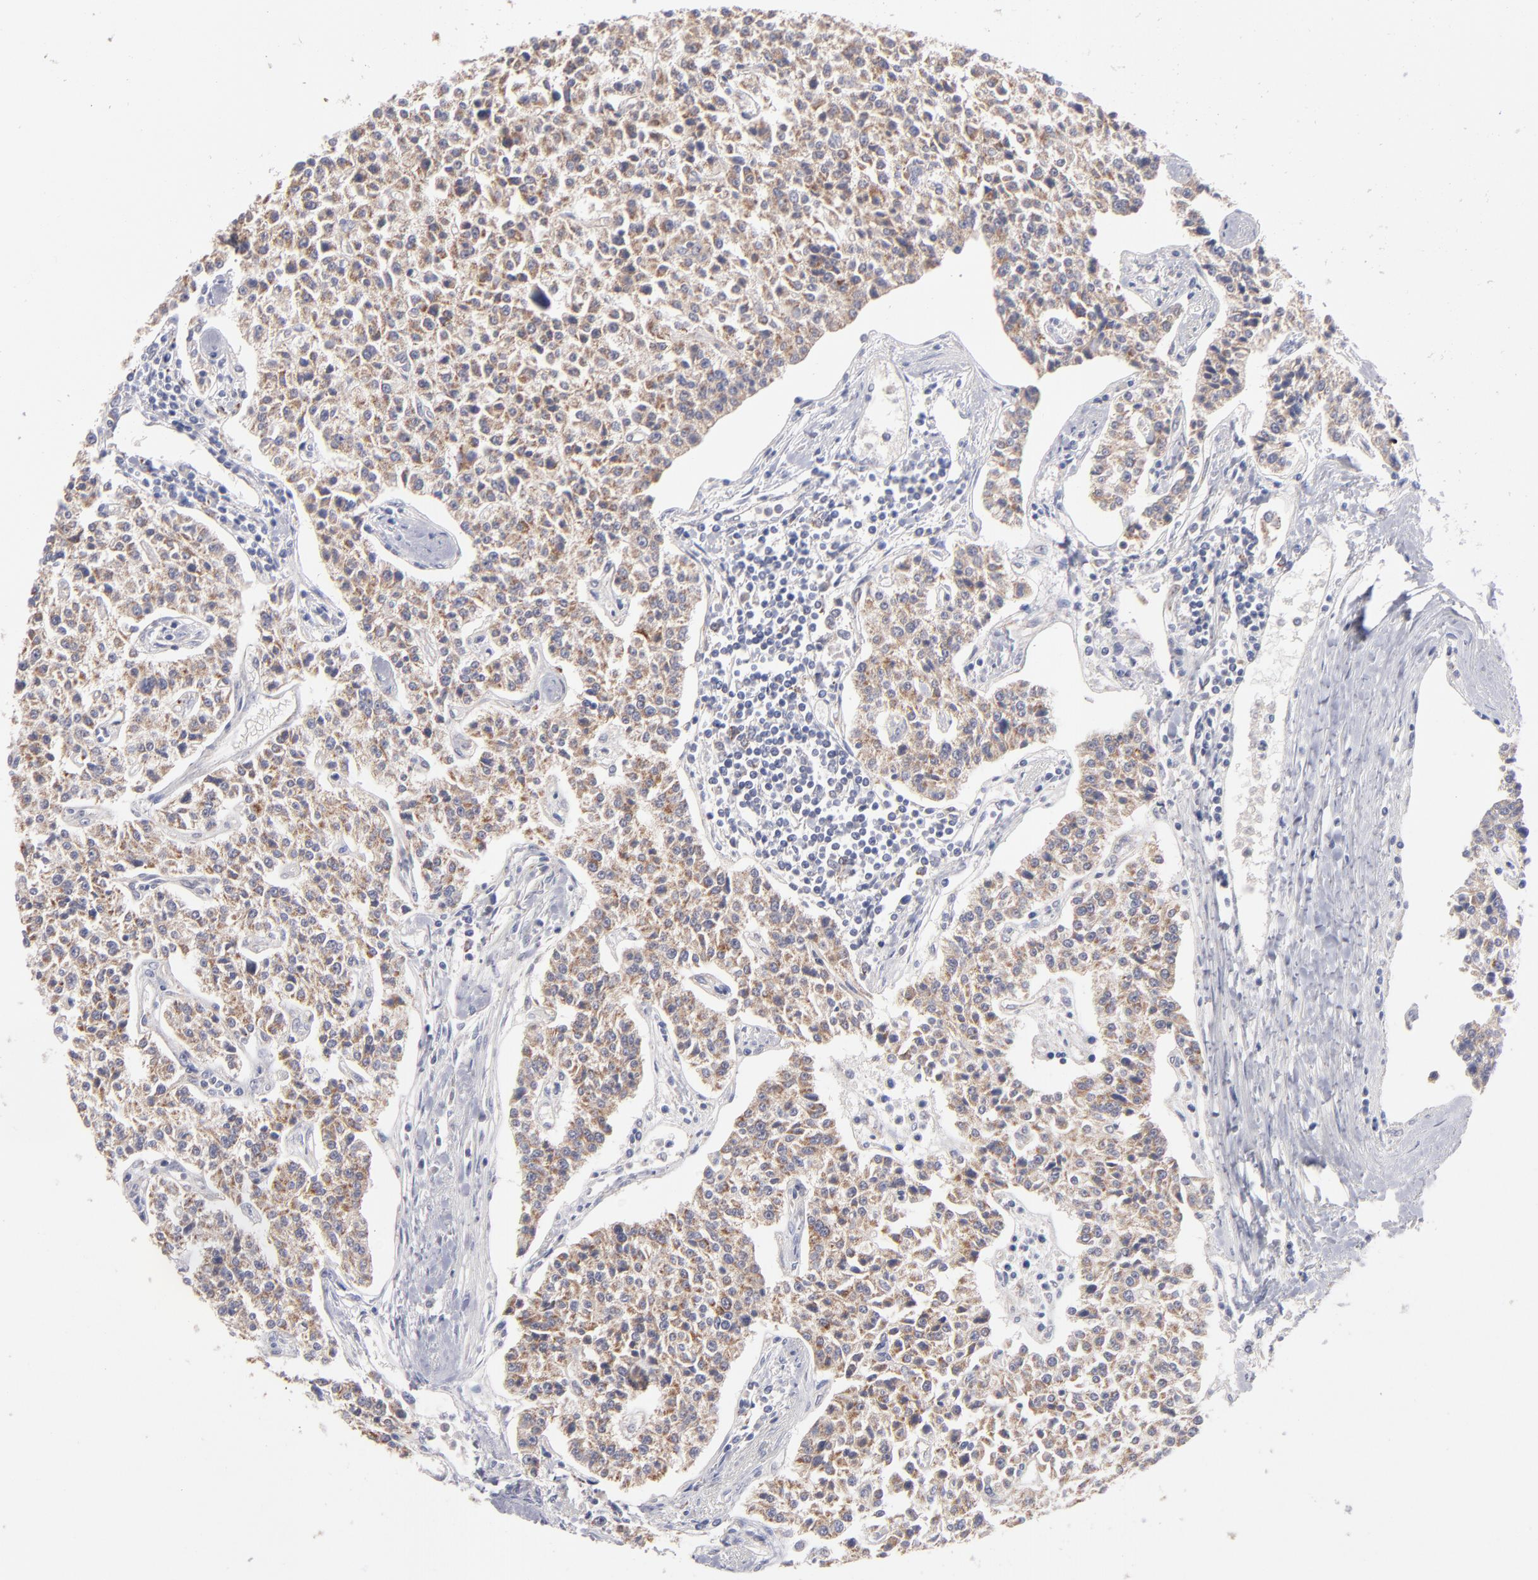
{"staining": {"intensity": "moderate", "quantity": ">75%", "location": "cytoplasmic/membranous"}, "tissue": "carcinoid", "cell_type": "Tumor cells", "image_type": "cancer", "snomed": [{"axis": "morphology", "description": "Carcinoid, malignant, NOS"}, {"axis": "topography", "description": "Stomach"}], "caption": "There is medium levels of moderate cytoplasmic/membranous expression in tumor cells of malignant carcinoid, as demonstrated by immunohistochemical staining (brown color).", "gene": "HCCS", "patient": {"sex": "female", "age": 76}}